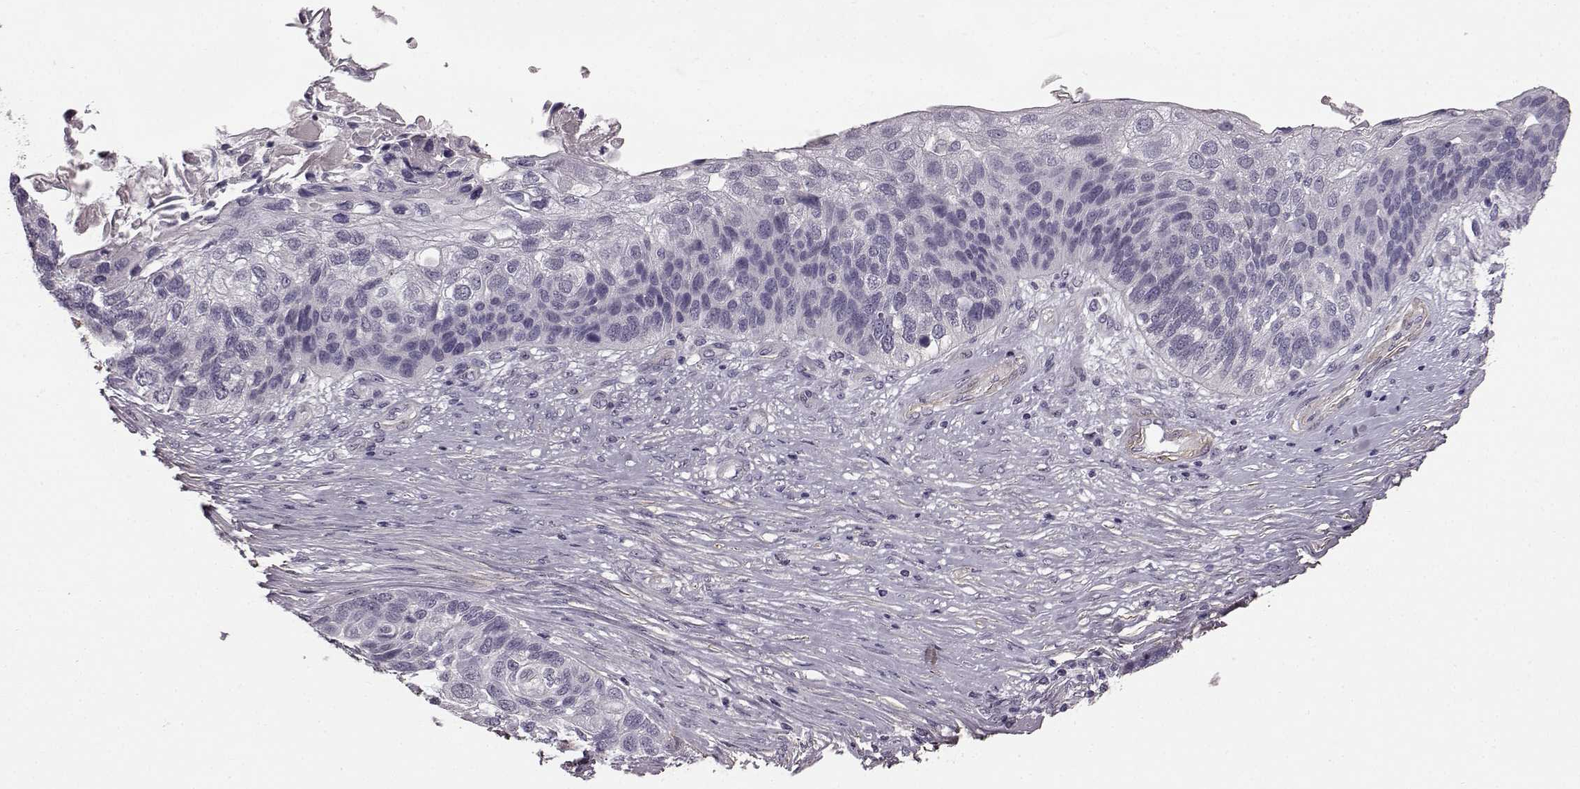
{"staining": {"intensity": "negative", "quantity": "none", "location": "none"}, "tissue": "lung cancer", "cell_type": "Tumor cells", "image_type": "cancer", "snomed": [{"axis": "morphology", "description": "Squamous cell carcinoma, NOS"}, {"axis": "topography", "description": "Lung"}], "caption": "Human lung squamous cell carcinoma stained for a protein using immunohistochemistry reveals no positivity in tumor cells.", "gene": "SLCO3A1", "patient": {"sex": "male", "age": 69}}